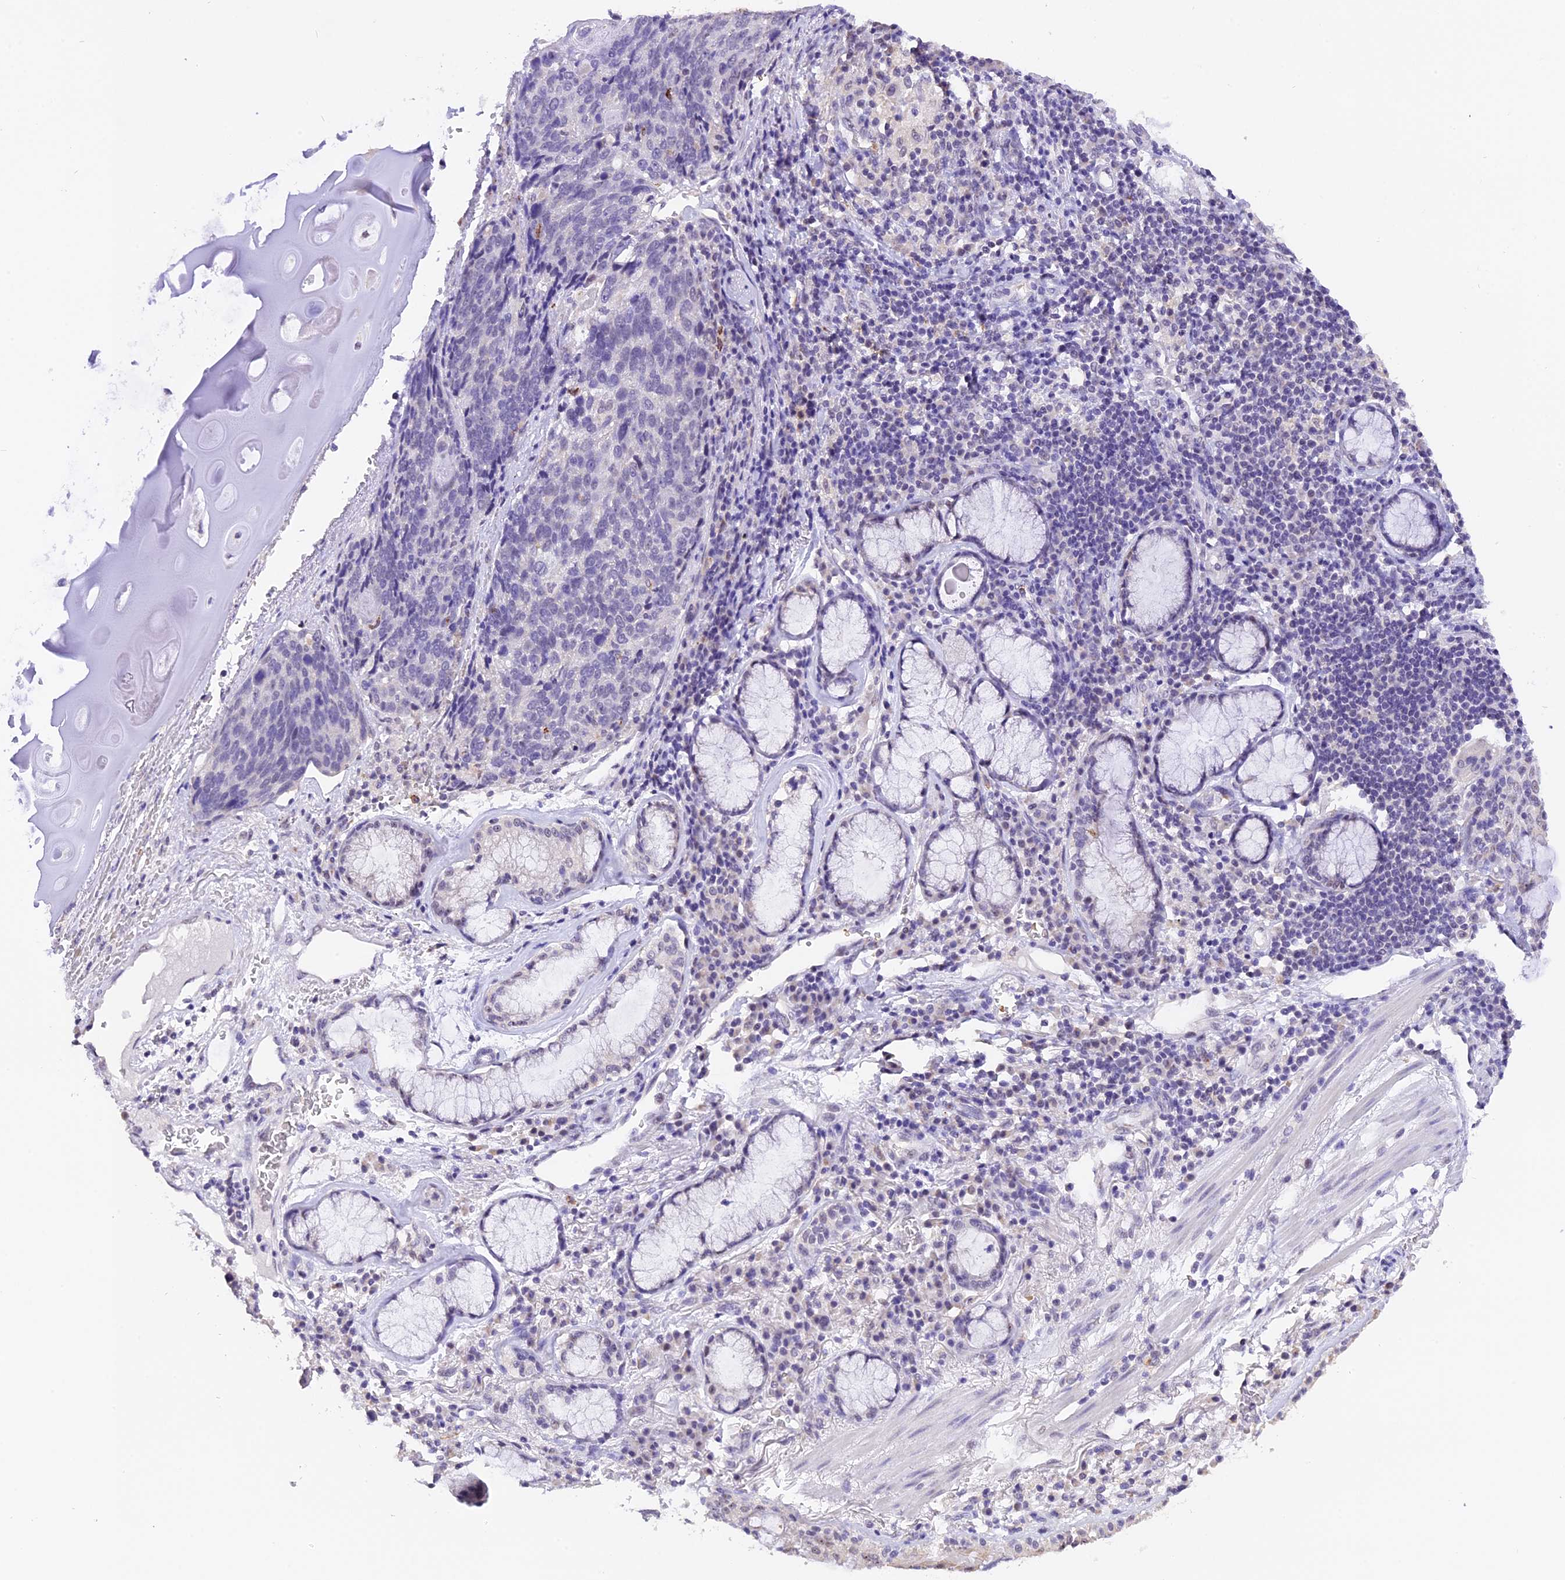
{"staining": {"intensity": "negative", "quantity": "none", "location": "none"}, "tissue": "lung cancer", "cell_type": "Tumor cells", "image_type": "cancer", "snomed": [{"axis": "morphology", "description": "Squamous cell carcinoma, NOS"}, {"axis": "topography", "description": "Lung"}], "caption": "This is a micrograph of immunohistochemistry (IHC) staining of lung squamous cell carcinoma, which shows no positivity in tumor cells.", "gene": "AHSP", "patient": {"sex": "male", "age": 66}}